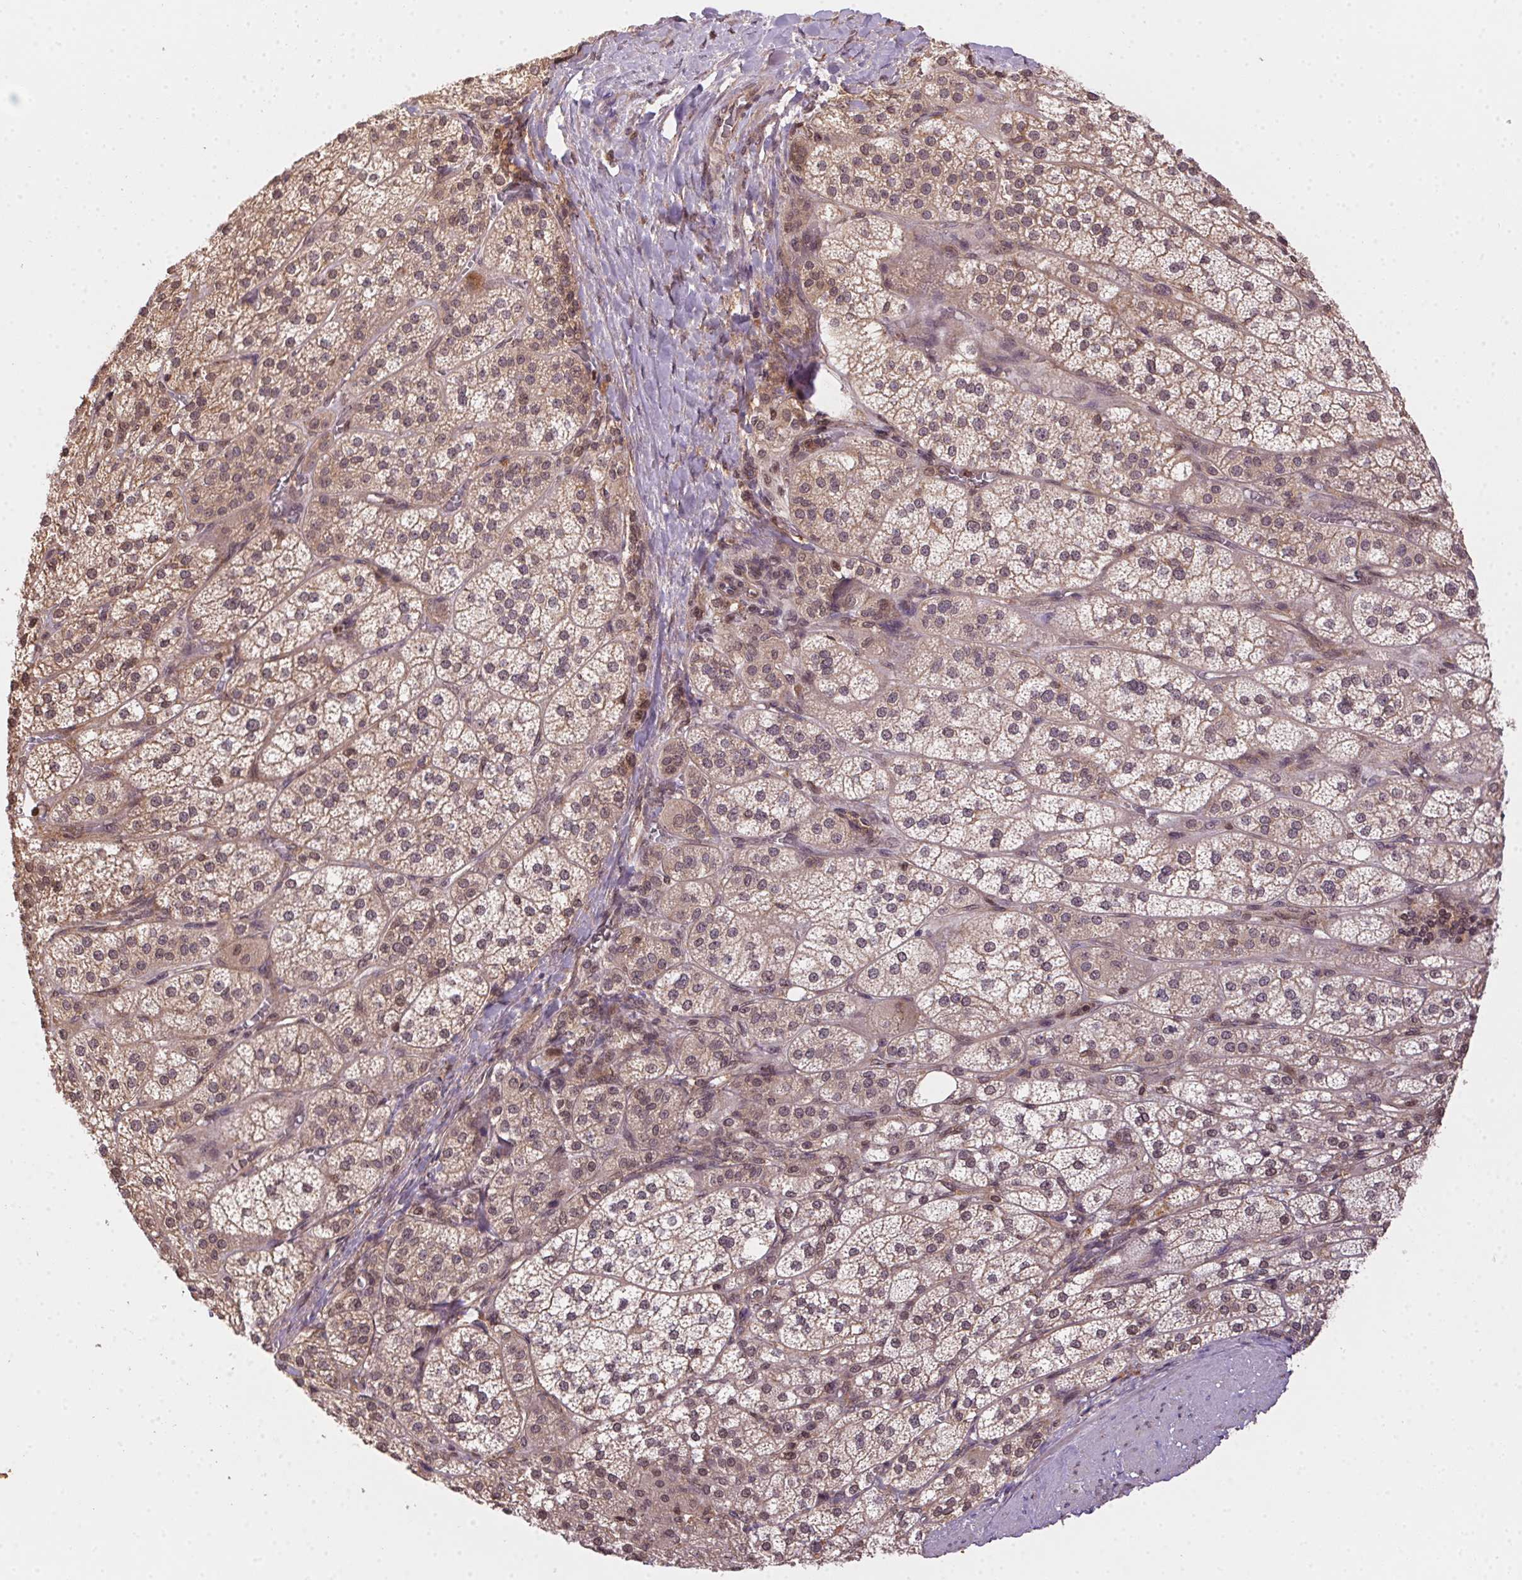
{"staining": {"intensity": "moderate", "quantity": ">75%", "location": "cytoplasmic/membranous,nuclear"}, "tissue": "adrenal gland", "cell_type": "Glandular cells", "image_type": "normal", "snomed": [{"axis": "morphology", "description": "Normal tissue, NOS"}, {"axis": "topography", "description": "Adrenal gland"}], "caption": "Glandular cells demonstrate medium levels of moderate cytoplasmic/membranous,nuclear positivity in about >75% of cells in benign adrenal gland.", "gene": "MEX3D", "patient": {"sex": "female", "age": 60}}